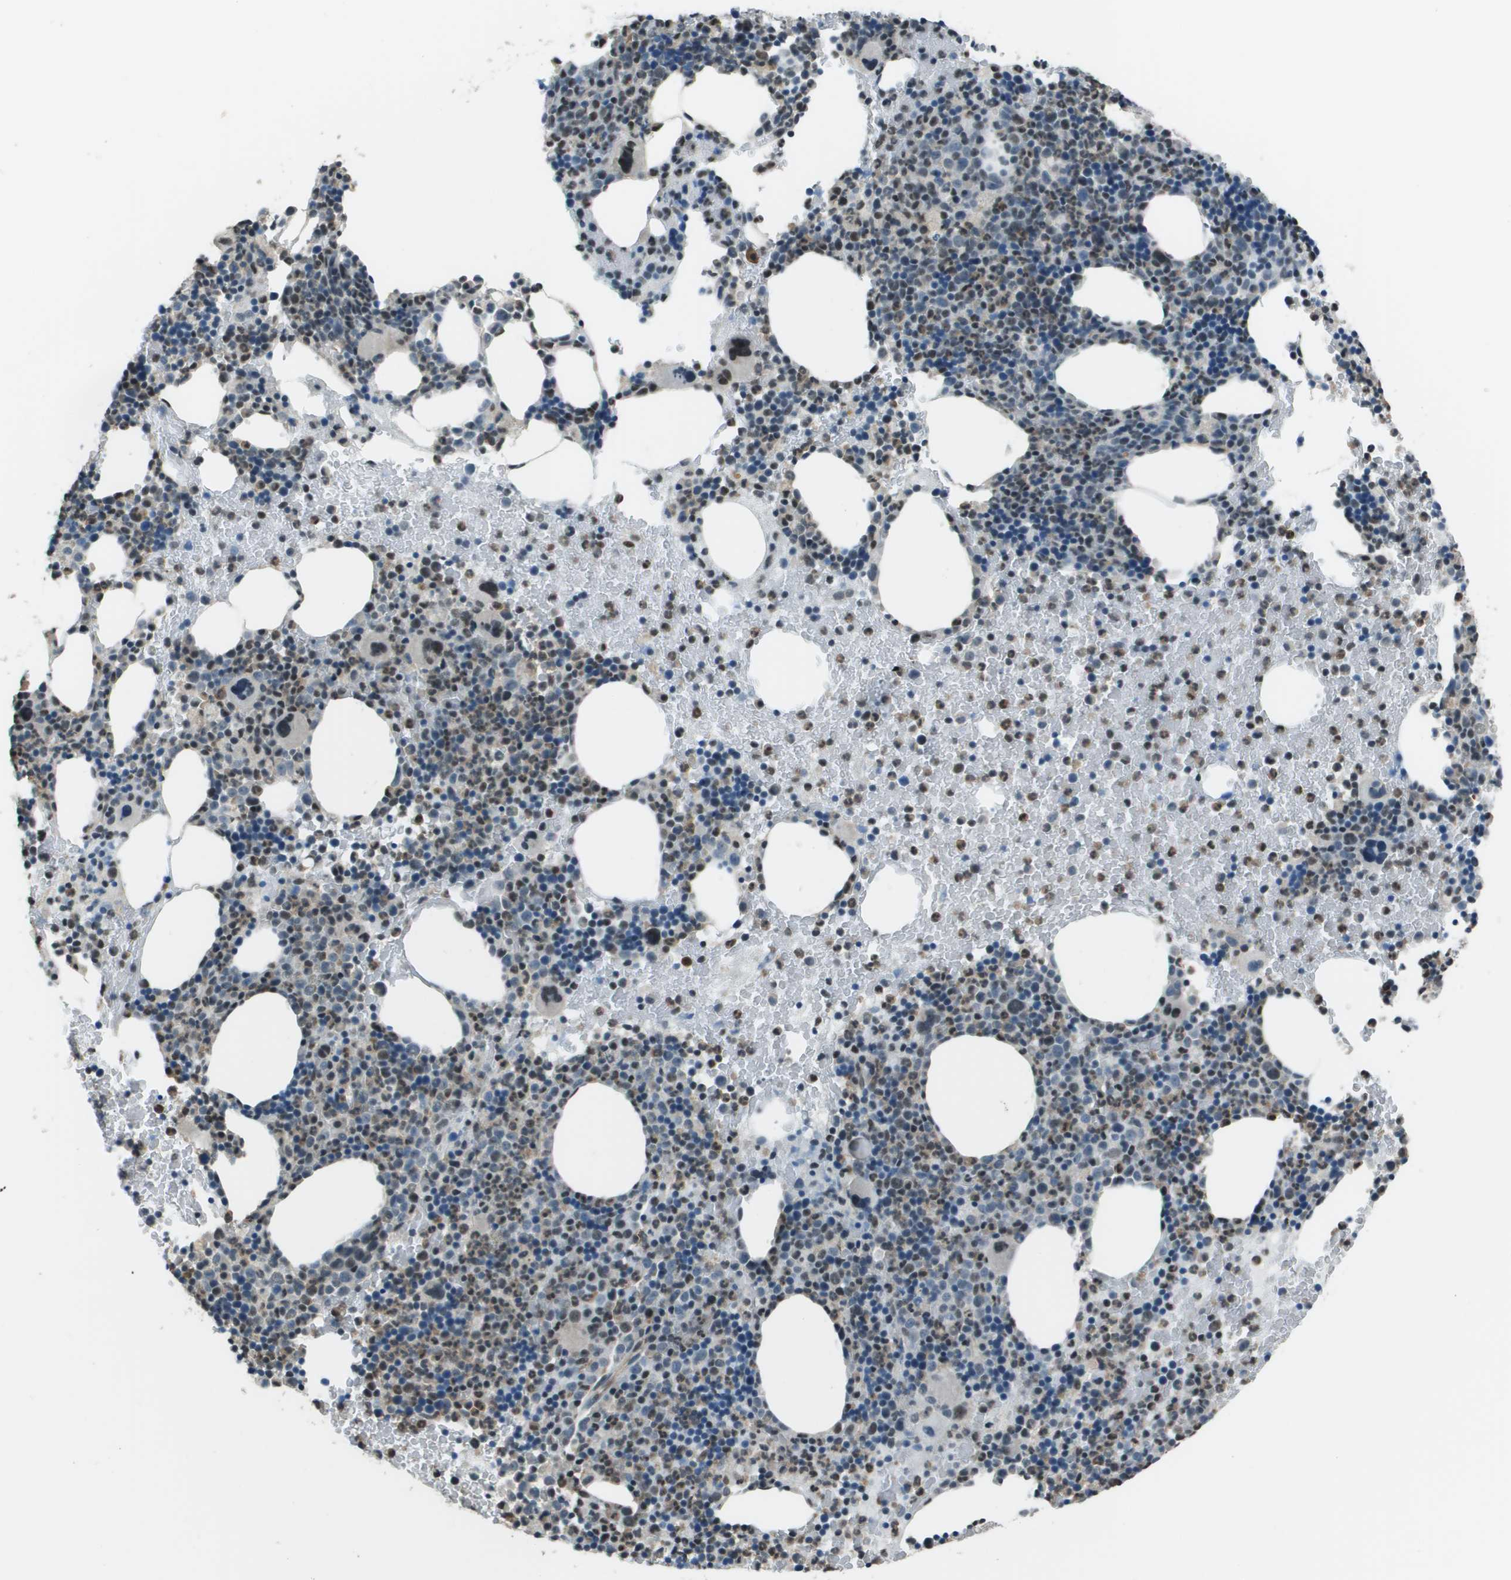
{"staining": {"intensity": "weak", "quantity": "<25%", "location": "nuclear"}, "tissue": "bone marrow", "cell_type": "Hematopoietic cells", "image_type": "normal", "snomed": [{"axis": "morphology", "description": "Normal tissue, NOS"}, {"axis": "morphology", "description": "Inflammation, NOS"}, {"axis": "topography", "description": "Bone marrow"}], "caption": "The photomicrograph reveals no staining of hematopoietic cells in normal bone marrow. (DAB (3,3'-diaminobenzidine) immunohistochemistry with hematoxylin counter stain).", "gene": "DEPDC1", "patient": {"sex": "male", "age": 72}}